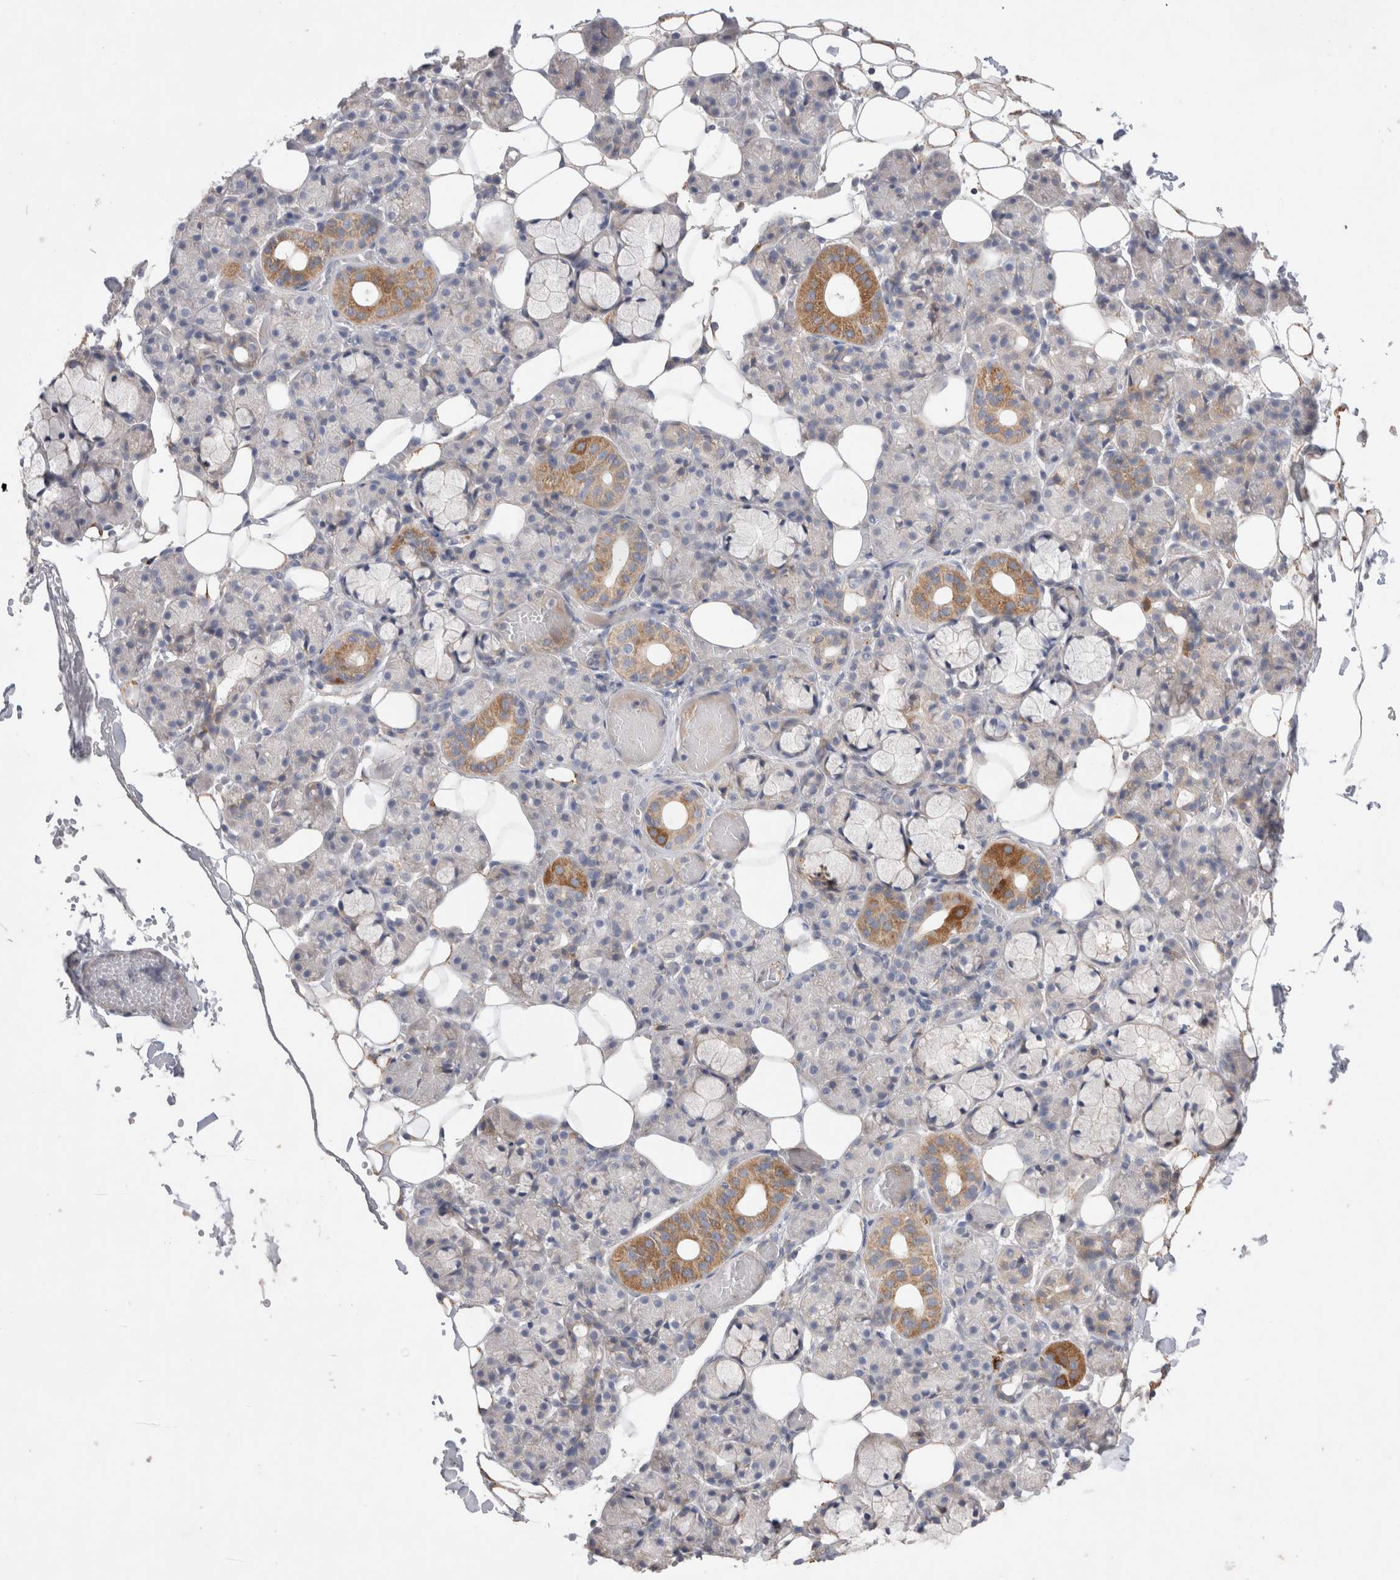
{"staining": {"intensity": "moderate", "quantity": "<25%", "location": "cytoplasmic/membranous"}, "tissue": "salivary gland", "cell_type": "Glandular cells", "image_type": "normal", "snomed": [{"axis": "morphology", "description": "Normal tissue, NOS"}, {"axis": "topography", "description": "Salivary gland"}], "caption": "A brown stain shows moderate cytoplasmic/membranous expression of a protein in glandular cells of benign human salivary gland. (brown staining indicates protein expression, while blue staining denotes nuclei).", "gene": "TBC1D16", "patient": {"sex": "male", "age": 63}}